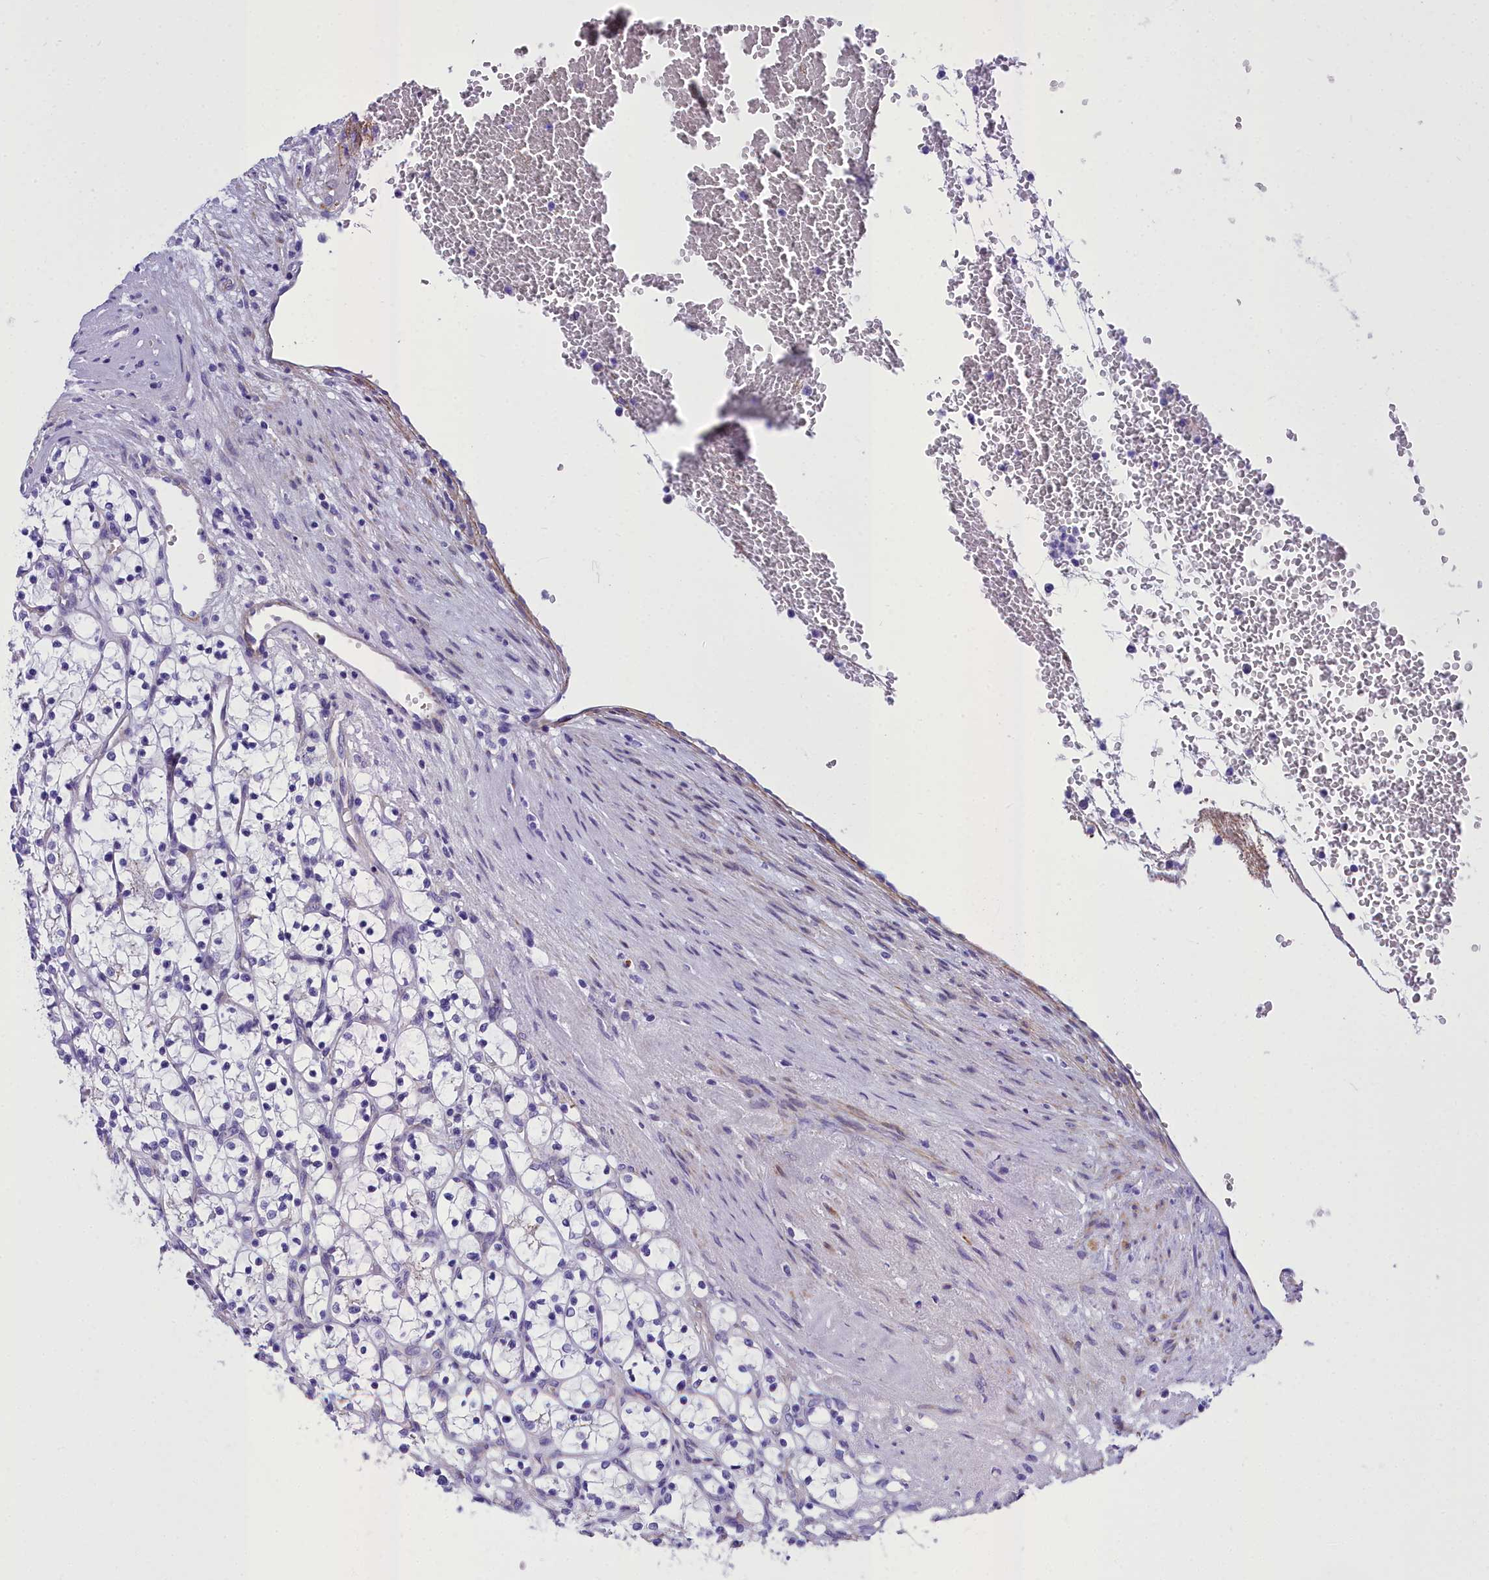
{"staining": {"intensity": "negative", "quantity": "none", "location": "none"}, "tissue": "renal cancer", "cell_type": "Tumor cells", "image_type": "cancer", "snomed": [{"axis": "morphology", "description": "Adenocarcinoma, NOS"}, {"axis": "topography", "description": "Kidney"}], "caption": "The micrograph shows no staining of tumor cells in renal adenocarcinoma.", "gene": "GFRA1", "patient": {"sex": "female", "age": 69}}